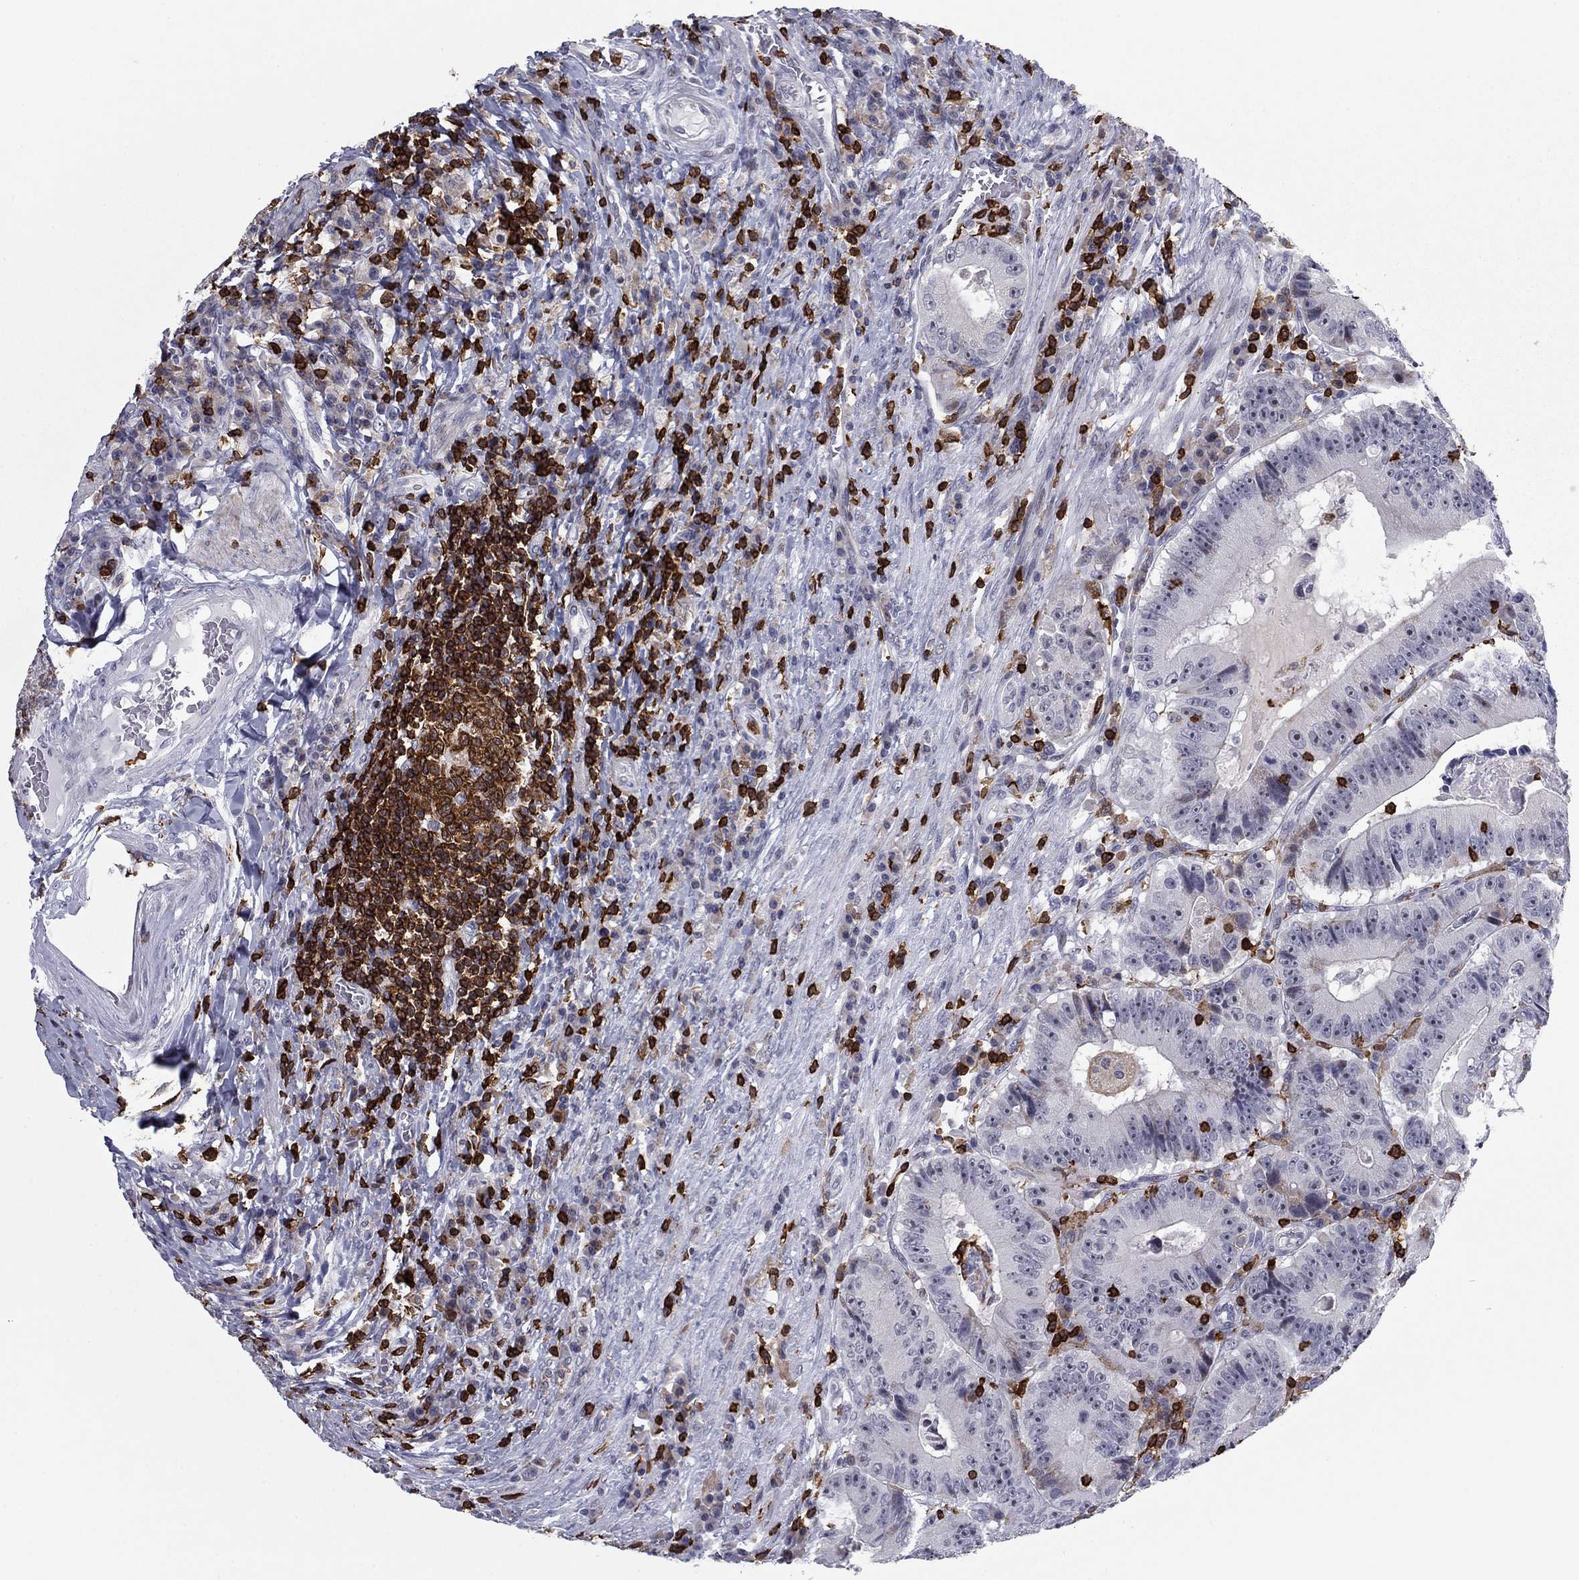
{"staining": {"intensity": "negative", "quantity": "none", "location": "none"}, "tissue": "colorectal cancer", "cell_type": "Tumor cells", "image_type": "cancer", "snomed": [{"axis": "morphology", "description": "Adenocarcinoma, NOS"}, {"axis": "topography", "description": "Colon"}], "caption": "DAB immunohistochemical staining of adenocarcinoma (colorectal) reveals no significant expression in tumor cells.", "gene": "ARHGAP27", "patient": {"sex": "female", "age": 86}}